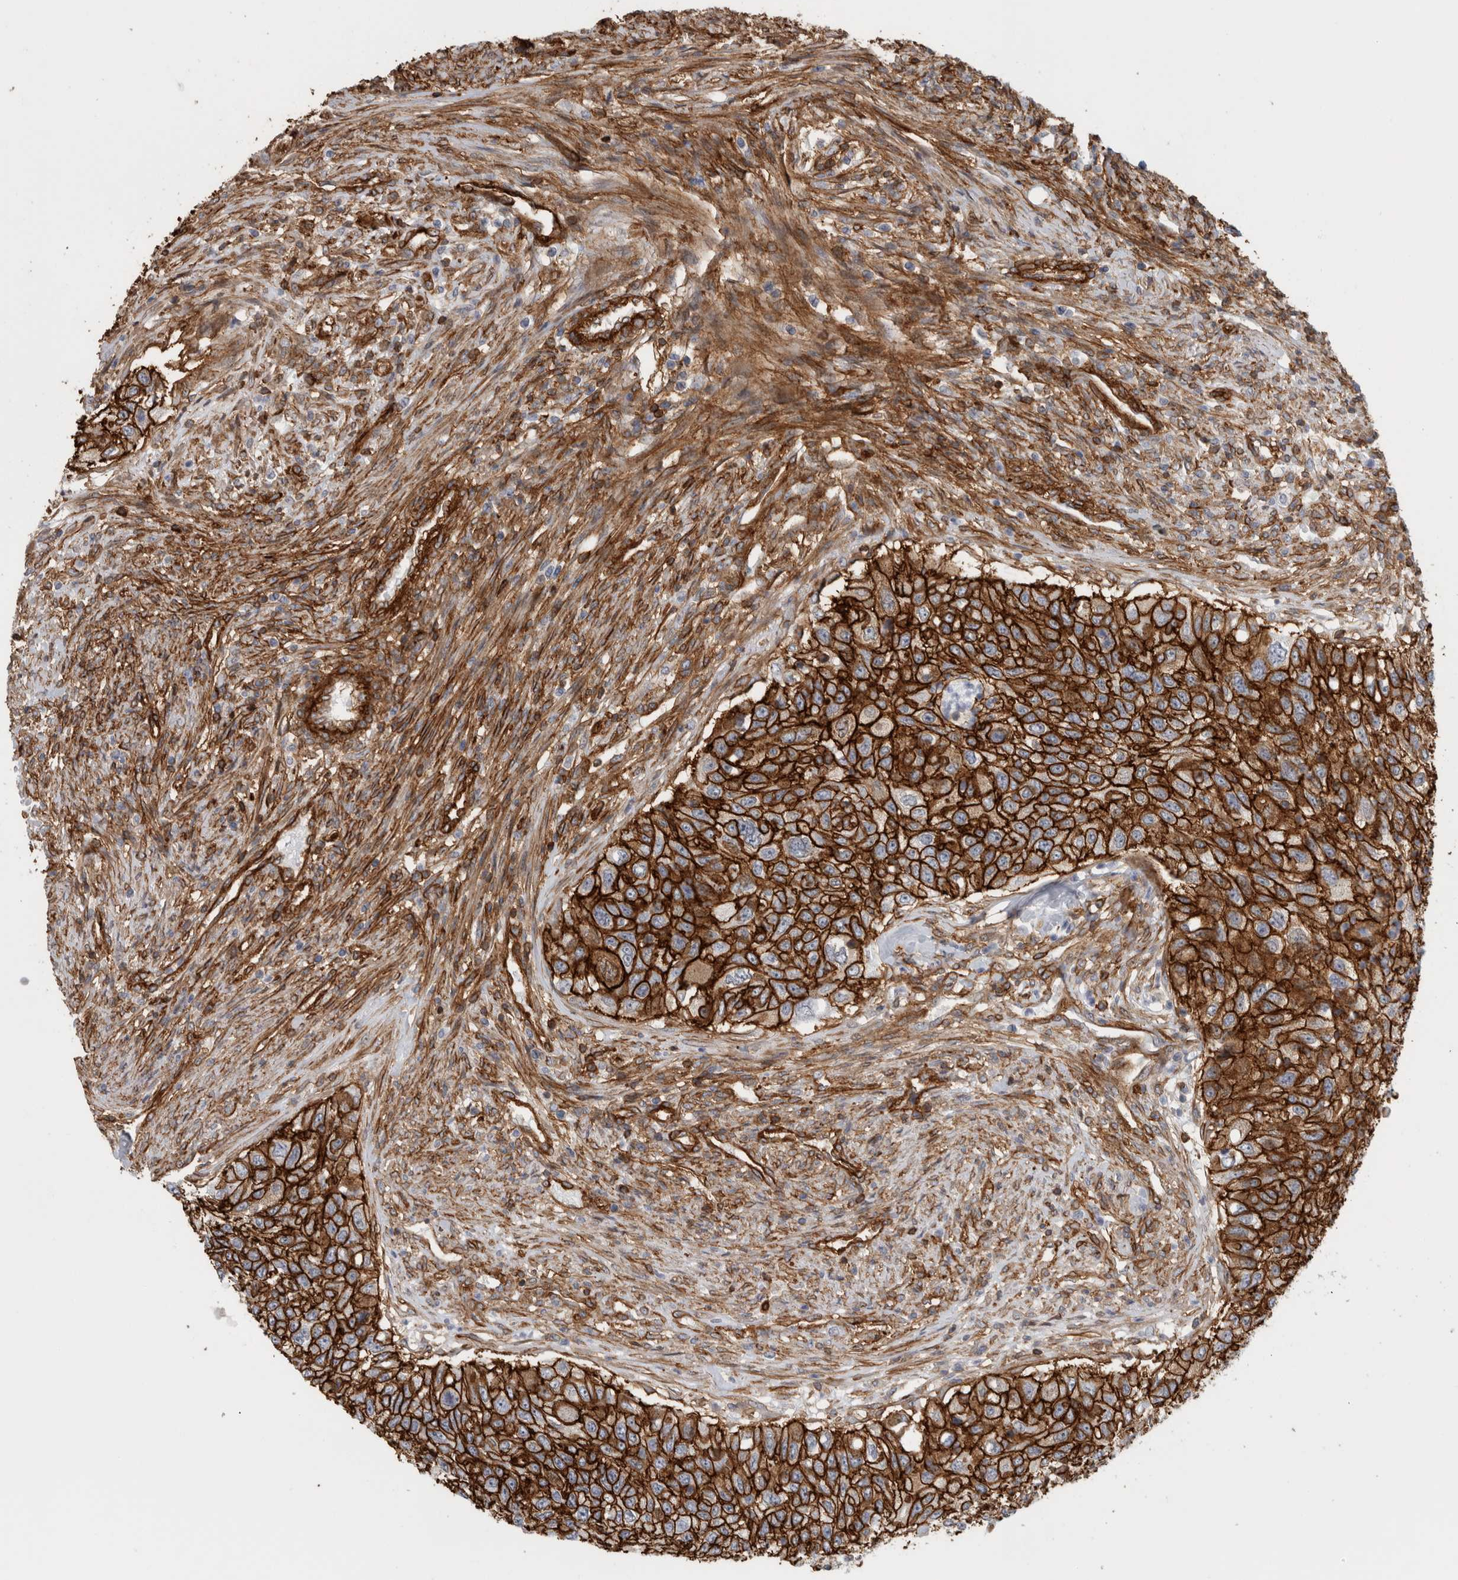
{"staining": {"intensity": "strong", "quantity": ">75%", "location": "cytoplasmic/membranous"}, "tissue": "urothelial cancer", "cell_type": "Tumor cells", "image_type": "cancer", "snomed": [{"axis": "morphology", "description": "Urothelial carcinoma, High grade"}, {"axis": "topography", "description": "Urinary bladder"}], "caption": "Protein positivity by immunohistochemistry demonstrates strong cytoplasmic/membranous positivity in approximately >75% of tumor cells in urothelial carcinoma (high-grade).", "gene": "AHNAK", "patient": {"sex": "female", "age": 60}}